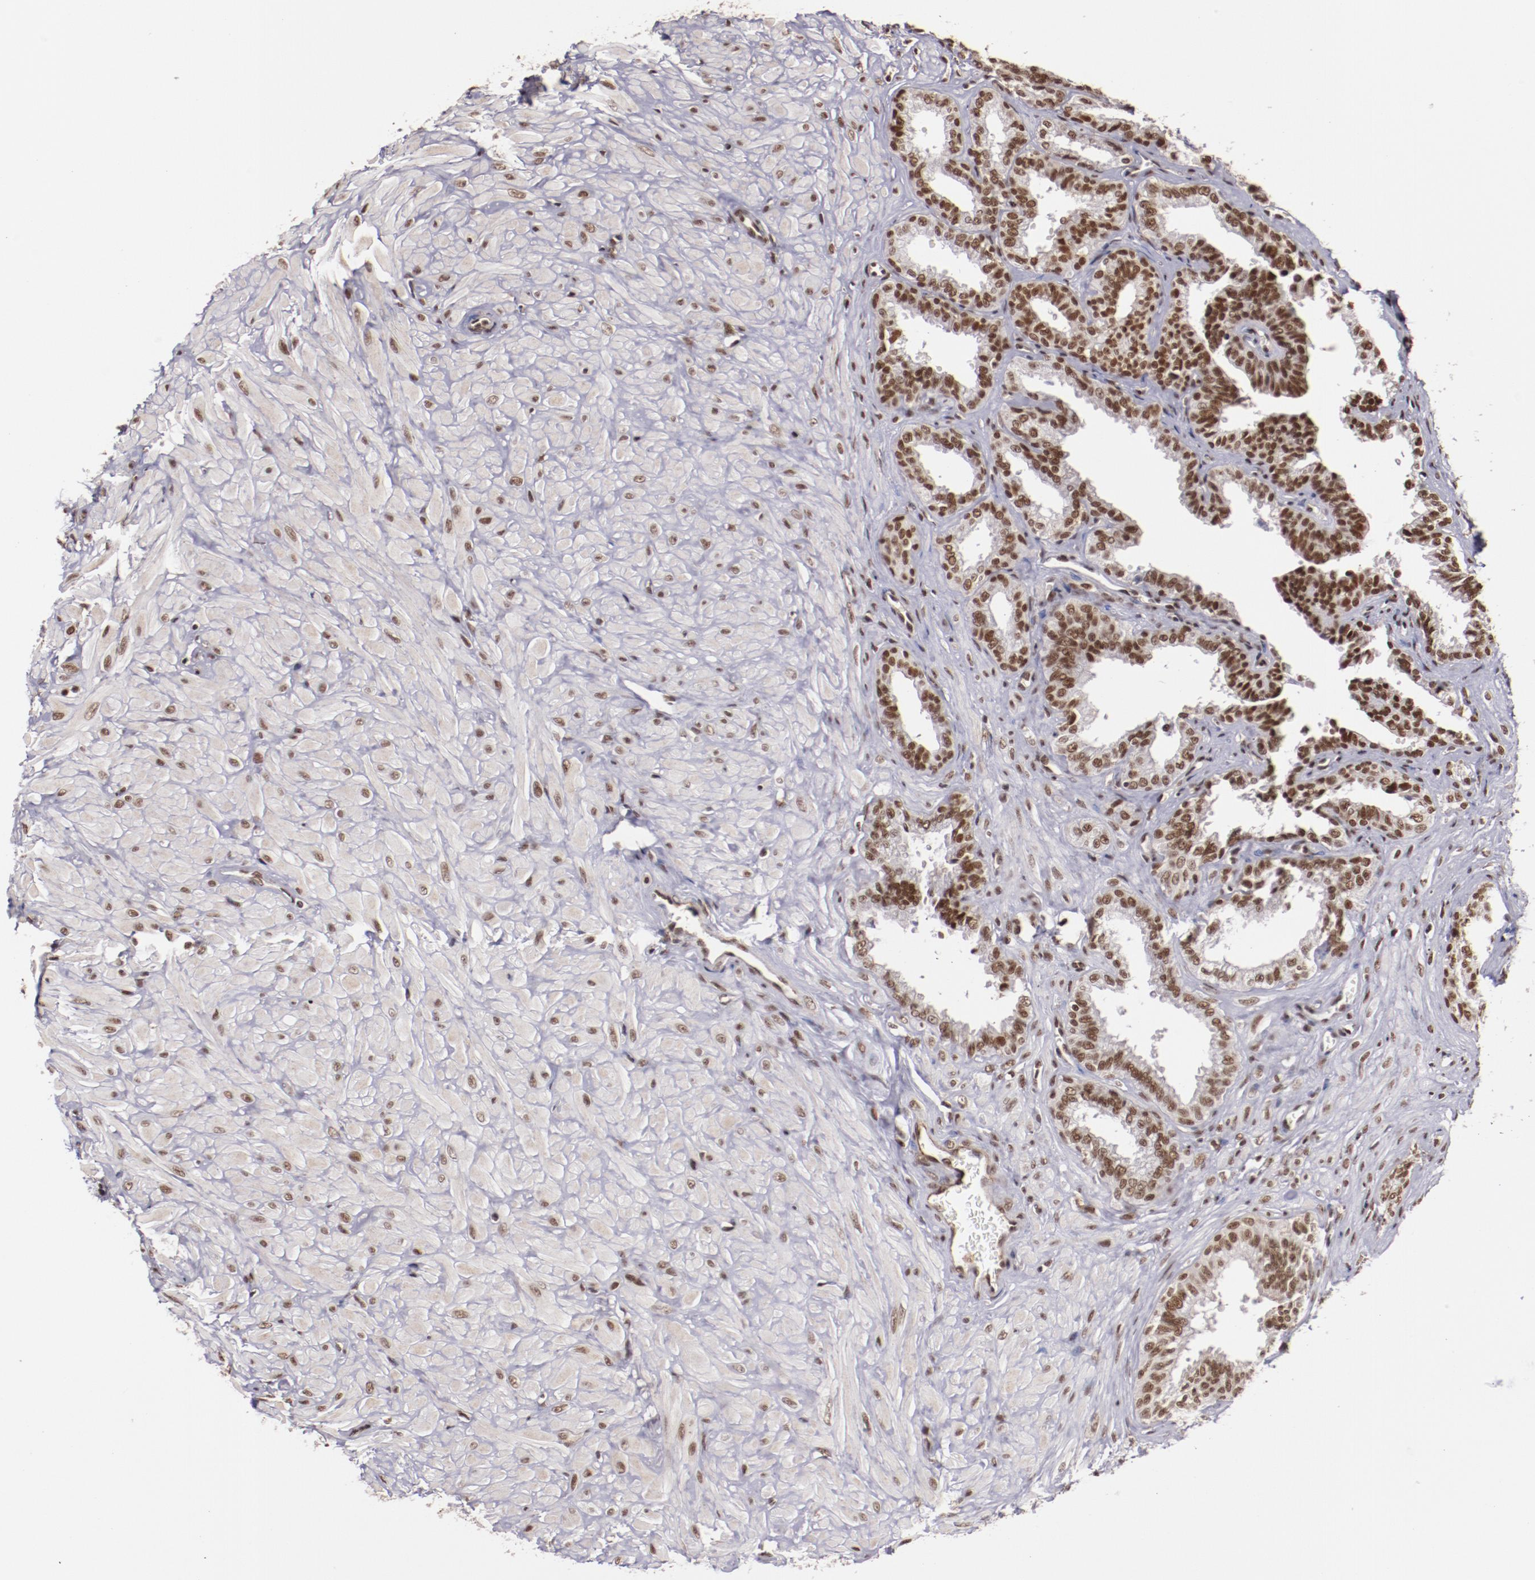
{"staining": {"intensity": "moderate", "quantity": ">75%", "location": "nuclear"}, "tissue": "seminal vesicle", "cell_type": "Glandular cells", "image_type": "normal", "snomed": [{"axis": "morphology", "description": "Normal tissue, NOS"}, {"axis": "topography", "description": "Seminal veicle"}], "caption": "Moderate nuclear protein positivity is identified in approximately >75% of glandular cells in seminal vesicle.", "gene": "STAG2", "patient": {"sex": "male", "age": 26}}